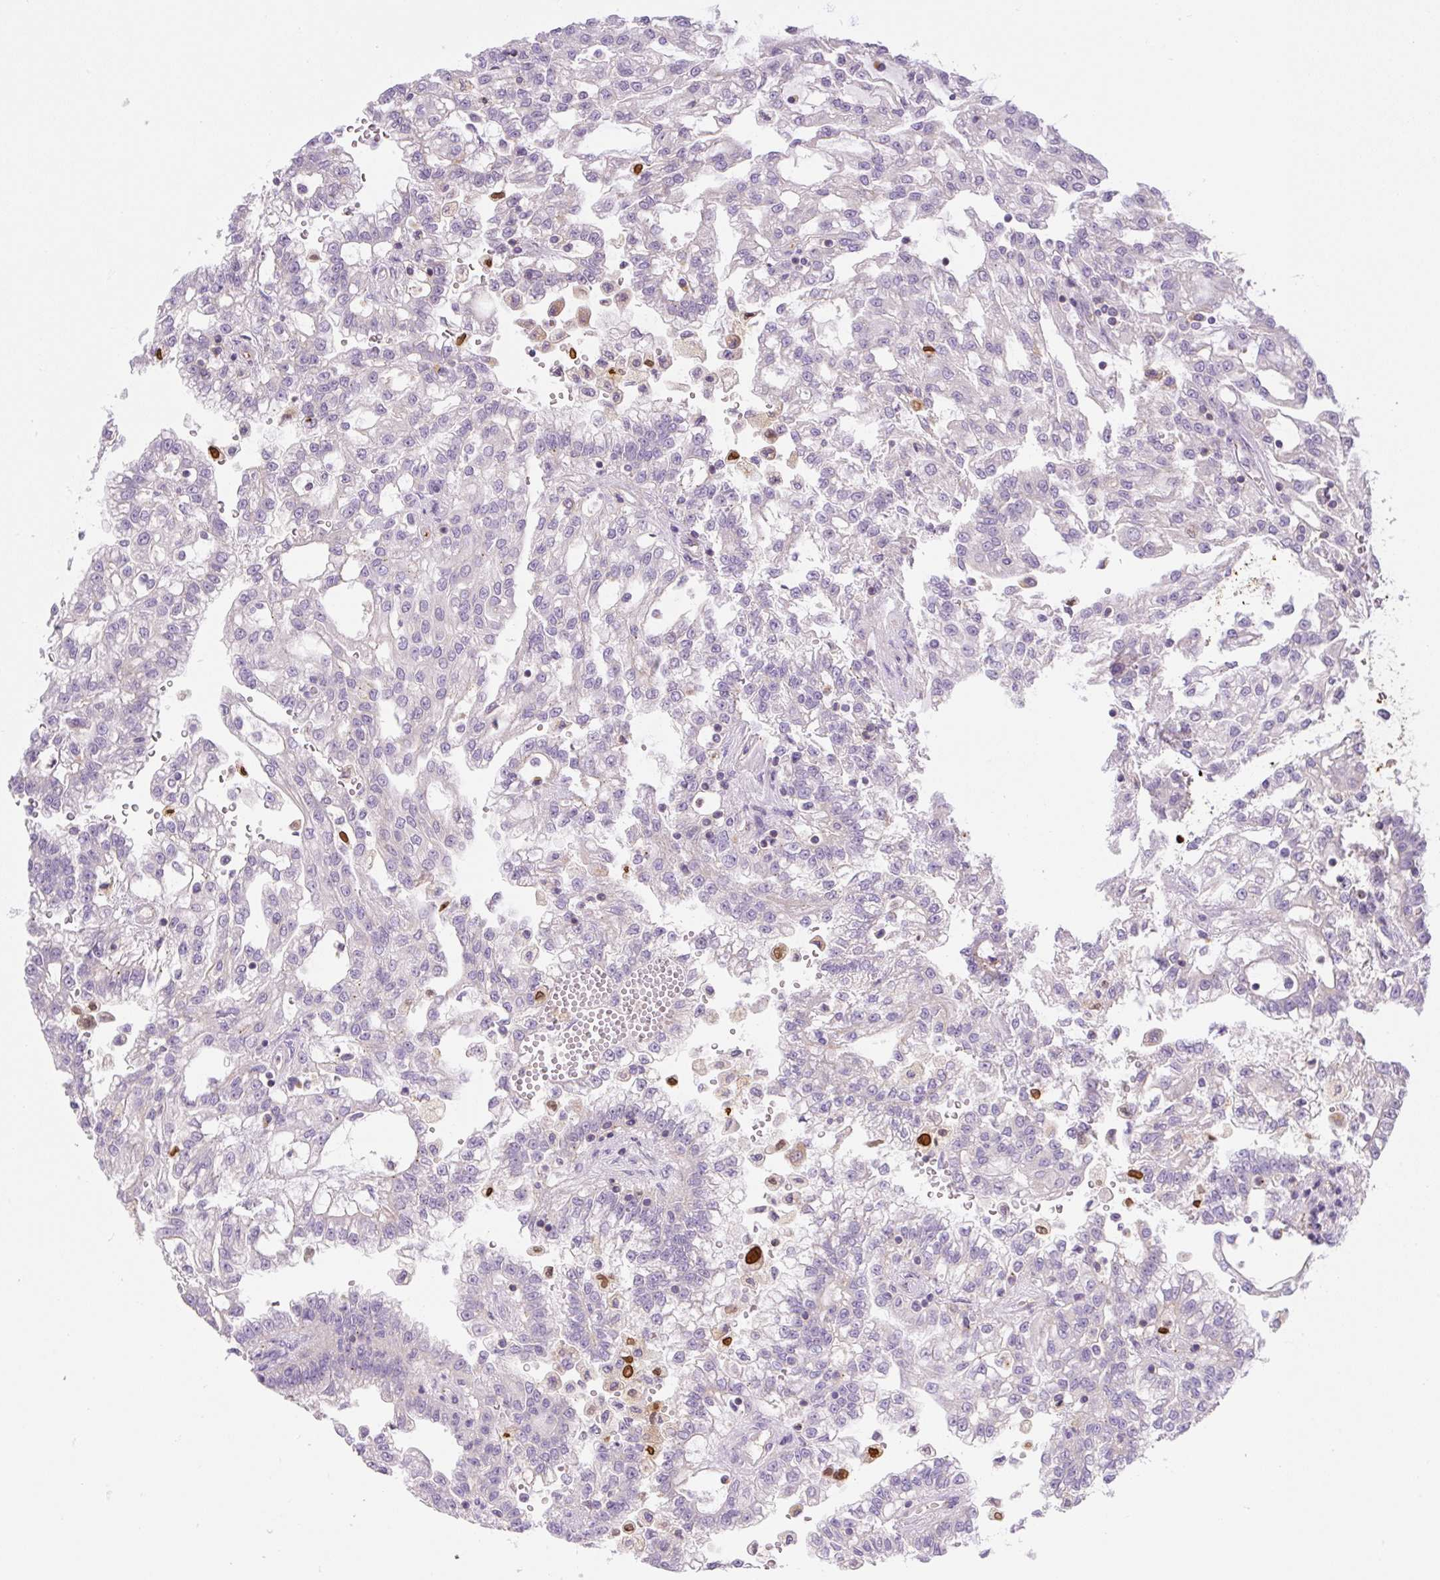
{"staining": {"intensity": "negative", "quantity": "none", "location": "none"}, "tissue": "renal cancer", "cell_type": "Tumor cells", "image_type": "cancer", "snomed": [{"axis": "morphology", "description": "Adenocarcinoma, NOS"}, {"axis": "topography", "description": "Kidney"}], "caption": "DAB immunohistochemical staining of renal cancer (adenocarcinoma) demonstrates no significant positivity in tumor cells. (Brightfield microscopy of DAB (3,3'-diaminobenzidine) immunohistochemistry (IHC) at high magnification).", "gene": "PIP5KL1", "patient": {"sex": "male", "age": 63}}